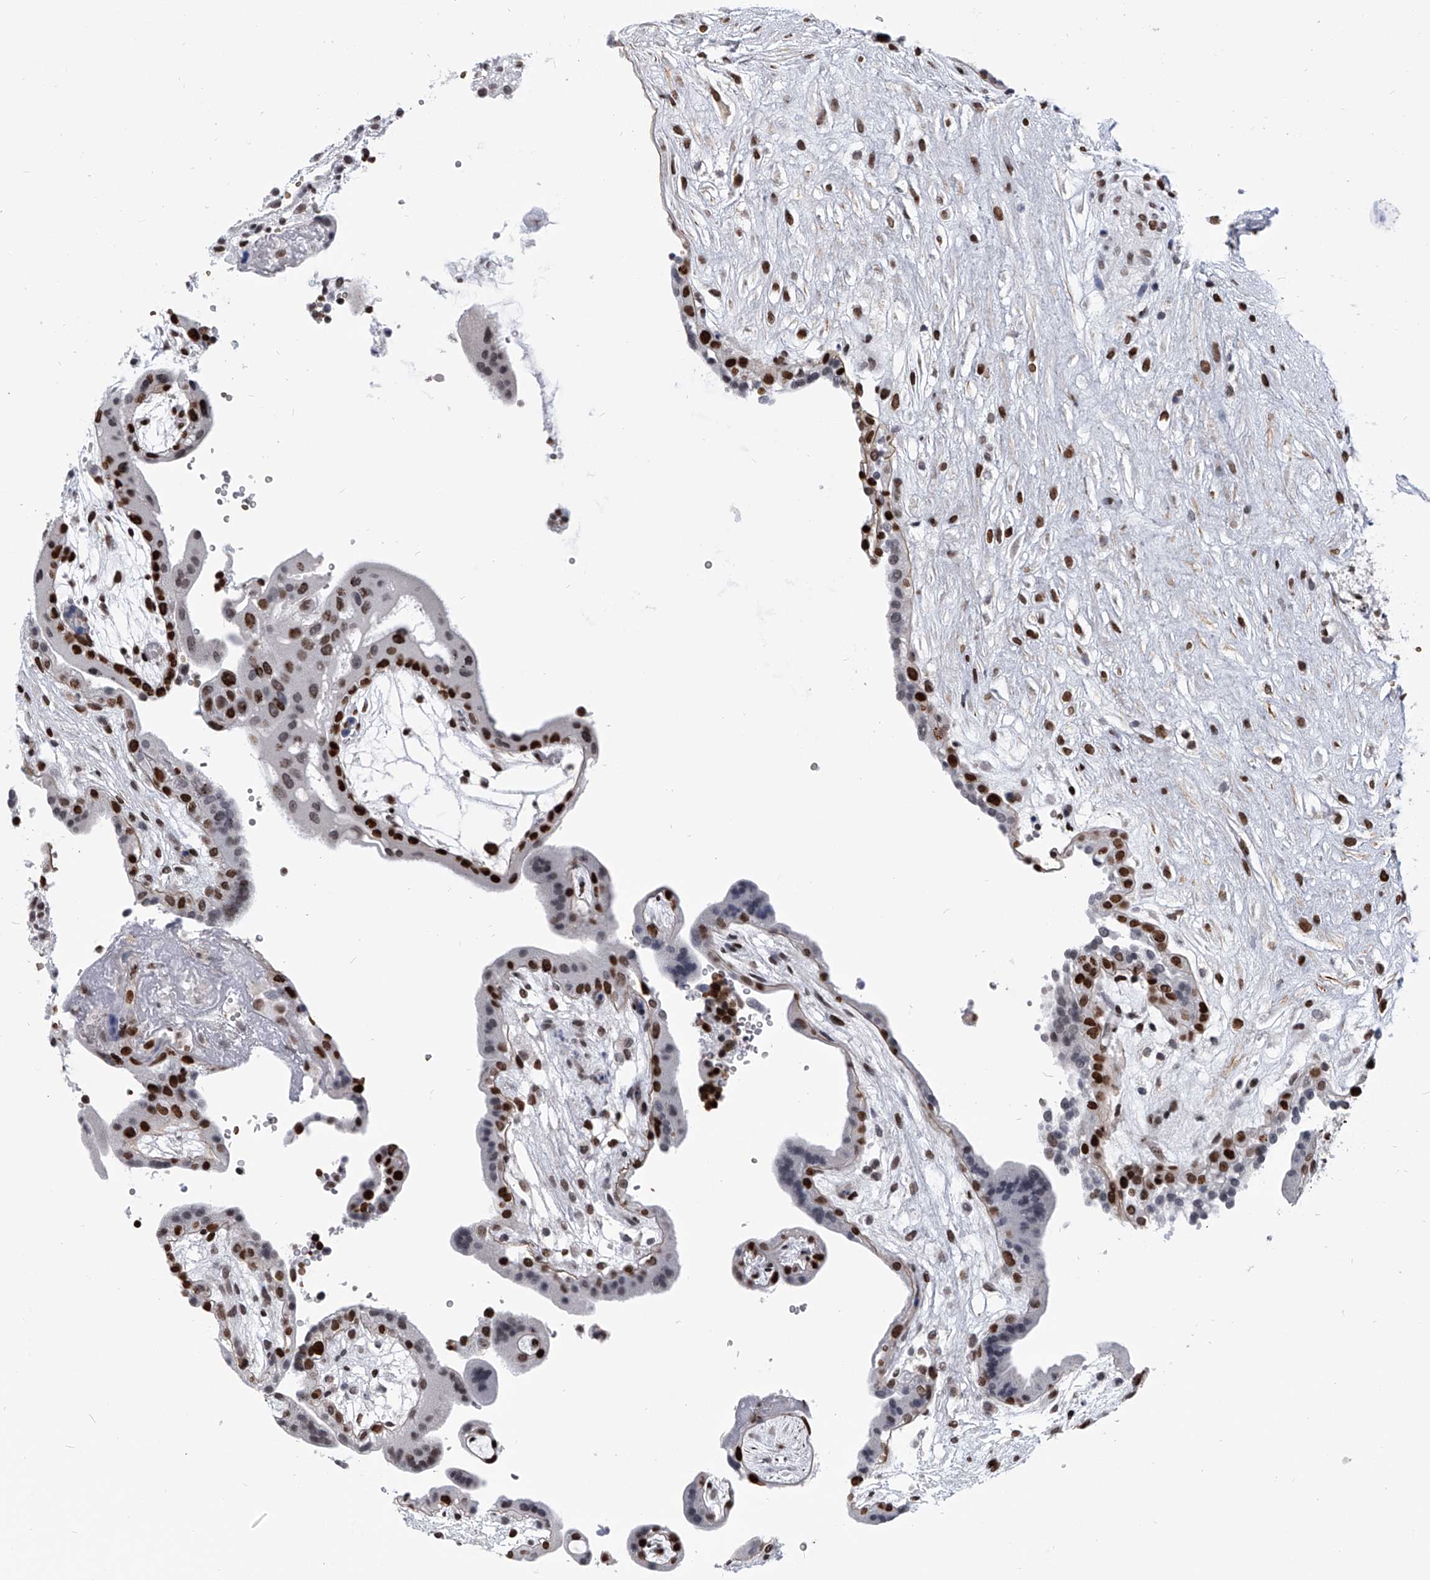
{"staining": {"intensity": "strong", "quantity": "25%-75%", "location": "nuclear"}, "tissue": "placenta", "cell_type": "Trophoblastic cells", "image_type": "normal", "snomed": [{"axis": "morphology", "description": "Normal tissue, NOS"}, {"axis": "topography", "description": "Placenta"}], "caption": "Strong nuclear protein positivity is seen in approximately 25%-75% of trophoblastic cells in placenta.", "gene": "SIM2", "patient": {"sex": "female", "age": 18}}